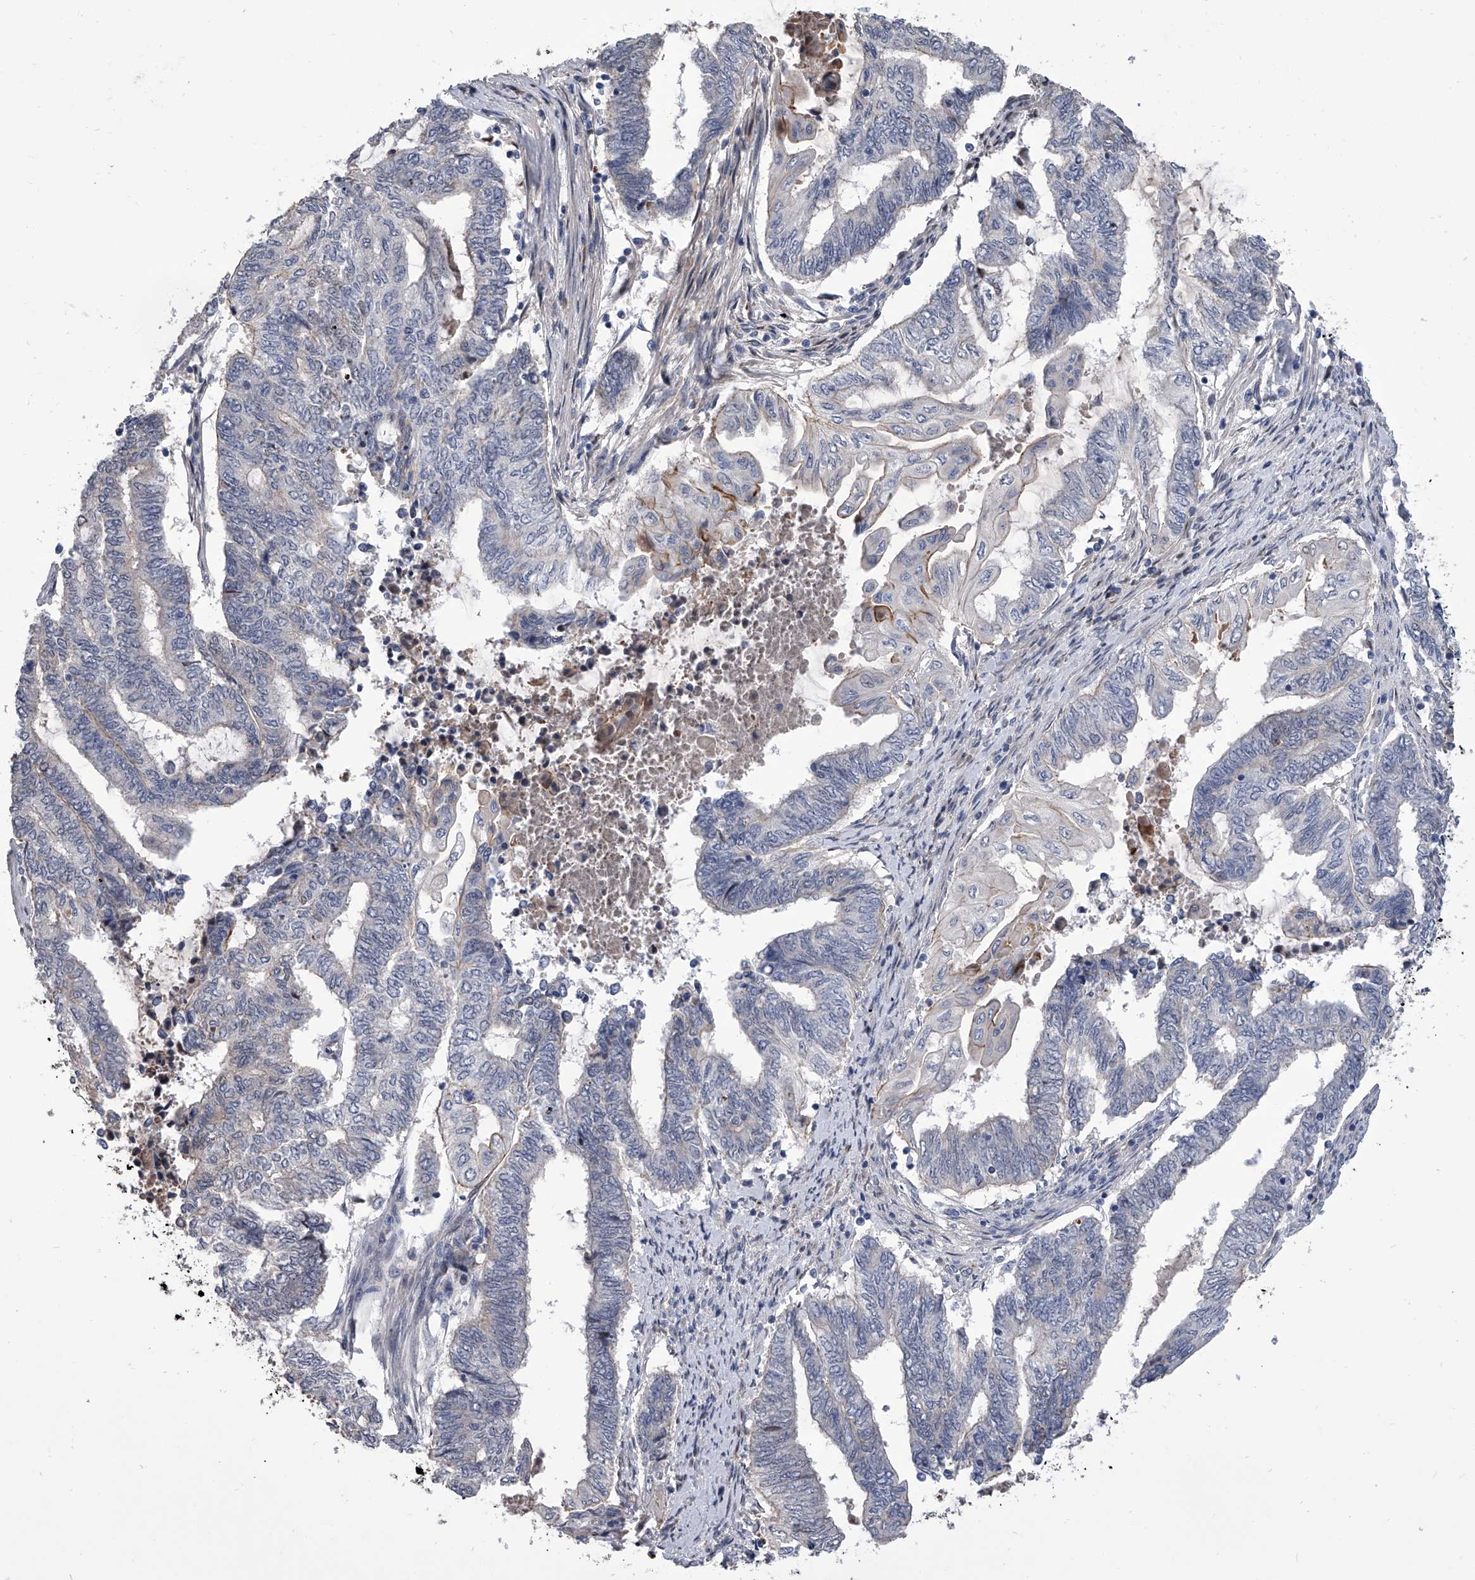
{"staining": {"intensity": "negative", "quantity": "none", "location": "none"}, "tissue": "endometrial cancer", "cell_type": "Tumor cells", "image_type": "cancer", "snomed": [{"axis": "morphology", "description": "Adenocarcinoma, NOS"}, {"axis": "topography", "description": "Uterus"}, {"axis": "topography", "description": "Endometrium"}], "caption": "DAB (3,3'-diaminobenzidine) immunohistochemical staining of human endometrial adenocarcinoma shows no significant staining in tumor cells.", "gene": "ZNF426", "patient": {"sex": "female", "age": 70}}